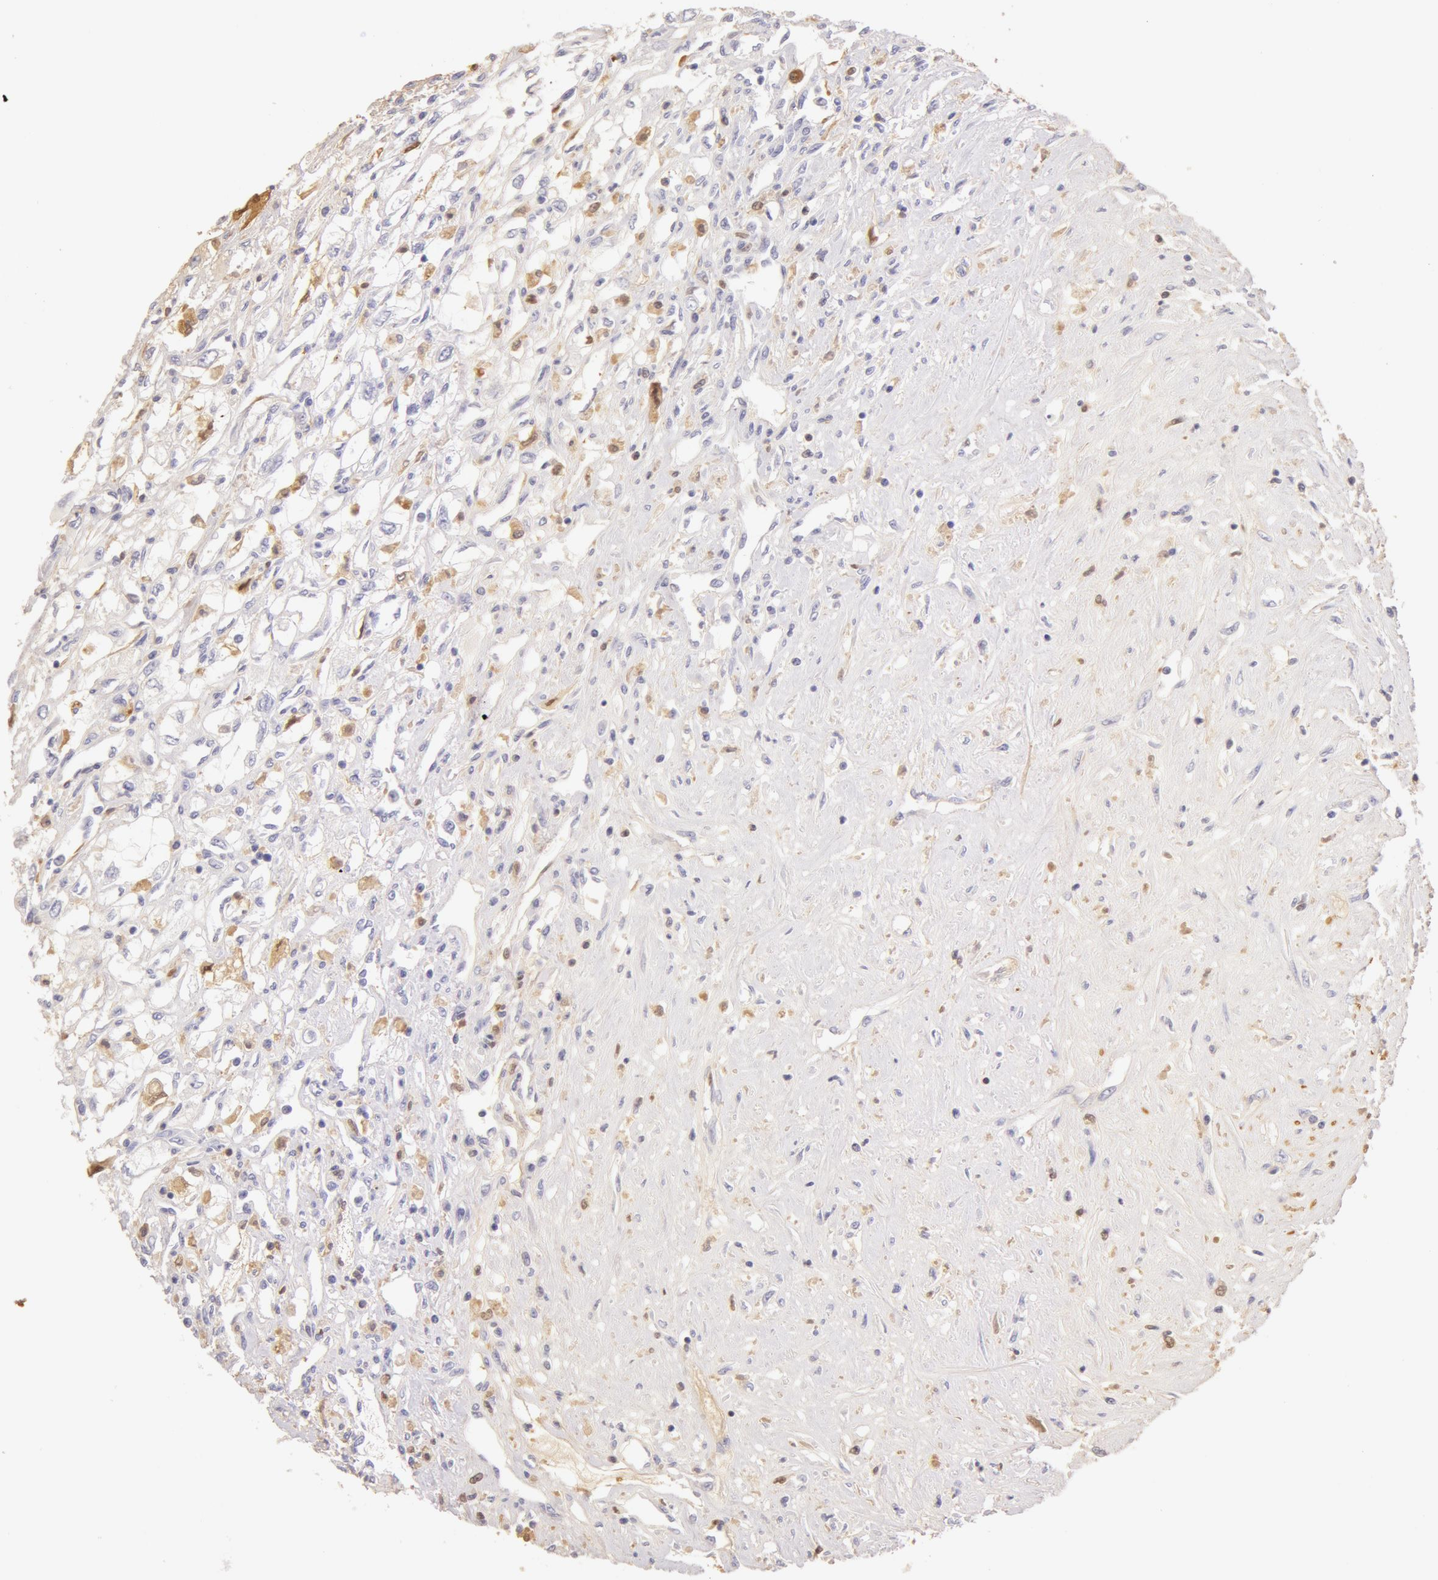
{"staining": {"intensity": "weak", "quantity": "<25%", "location": "cytoplasmic/membranous,nuclear"}, "tissue": "renal cancer", "cell_type": "Tumor cells", "image_type": "cancer", "snomed": [{"axis": "morphology", "description": "Adenocarcinoma, NOS"}, {"axis": "topography", "description": "Kidney"}], "caption": "Image shows no significant protein positivity in tumor cells of renal adenocarcinoma.", "gene": "AHSG", "patient": {"sex": "male", "age": 57}}